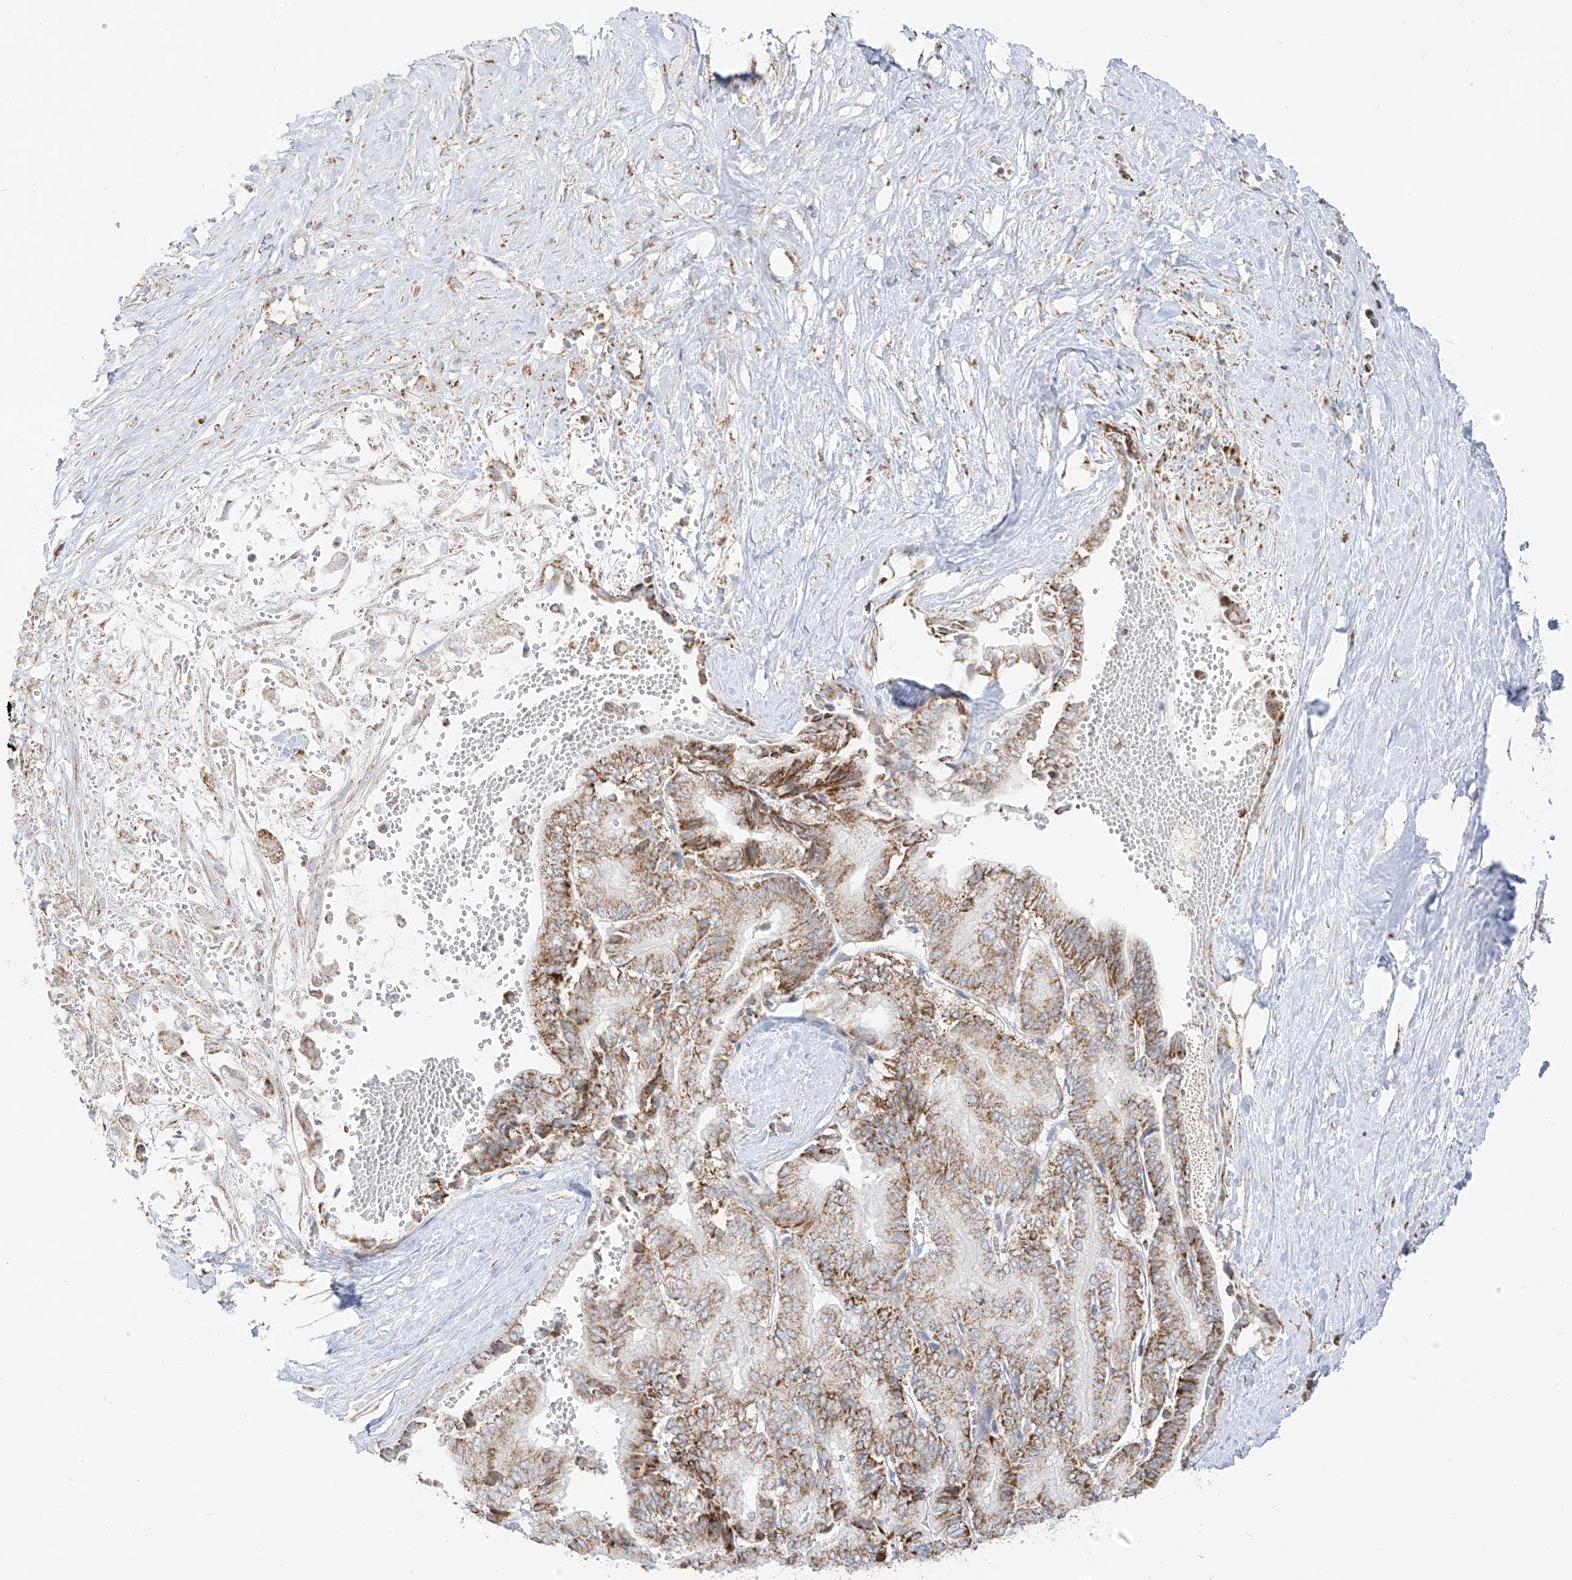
{"staining": {"intensity": "moderate", "quantity": ">75%", "location": "cytoplasmic/membranous"}, "tissue": "liver cancer", "cell_type": "Tumor cells", "image_type": "cancer", "snomed": [{"axis": "morphology", "description": "Cholangiocarcinoma"}, {"axis": "topography", "description": "Liver"}], "caption": "IHC micrograph of human liver cancer (cholangiocarcinoma) stained for a protein (brown), which reveals medium levels of moderate cytoplasmic/membranous positivity in approximately >75% of tumor cells.", "gene": "ETHE1", "patient": {"sex": "female", "age": 75}}